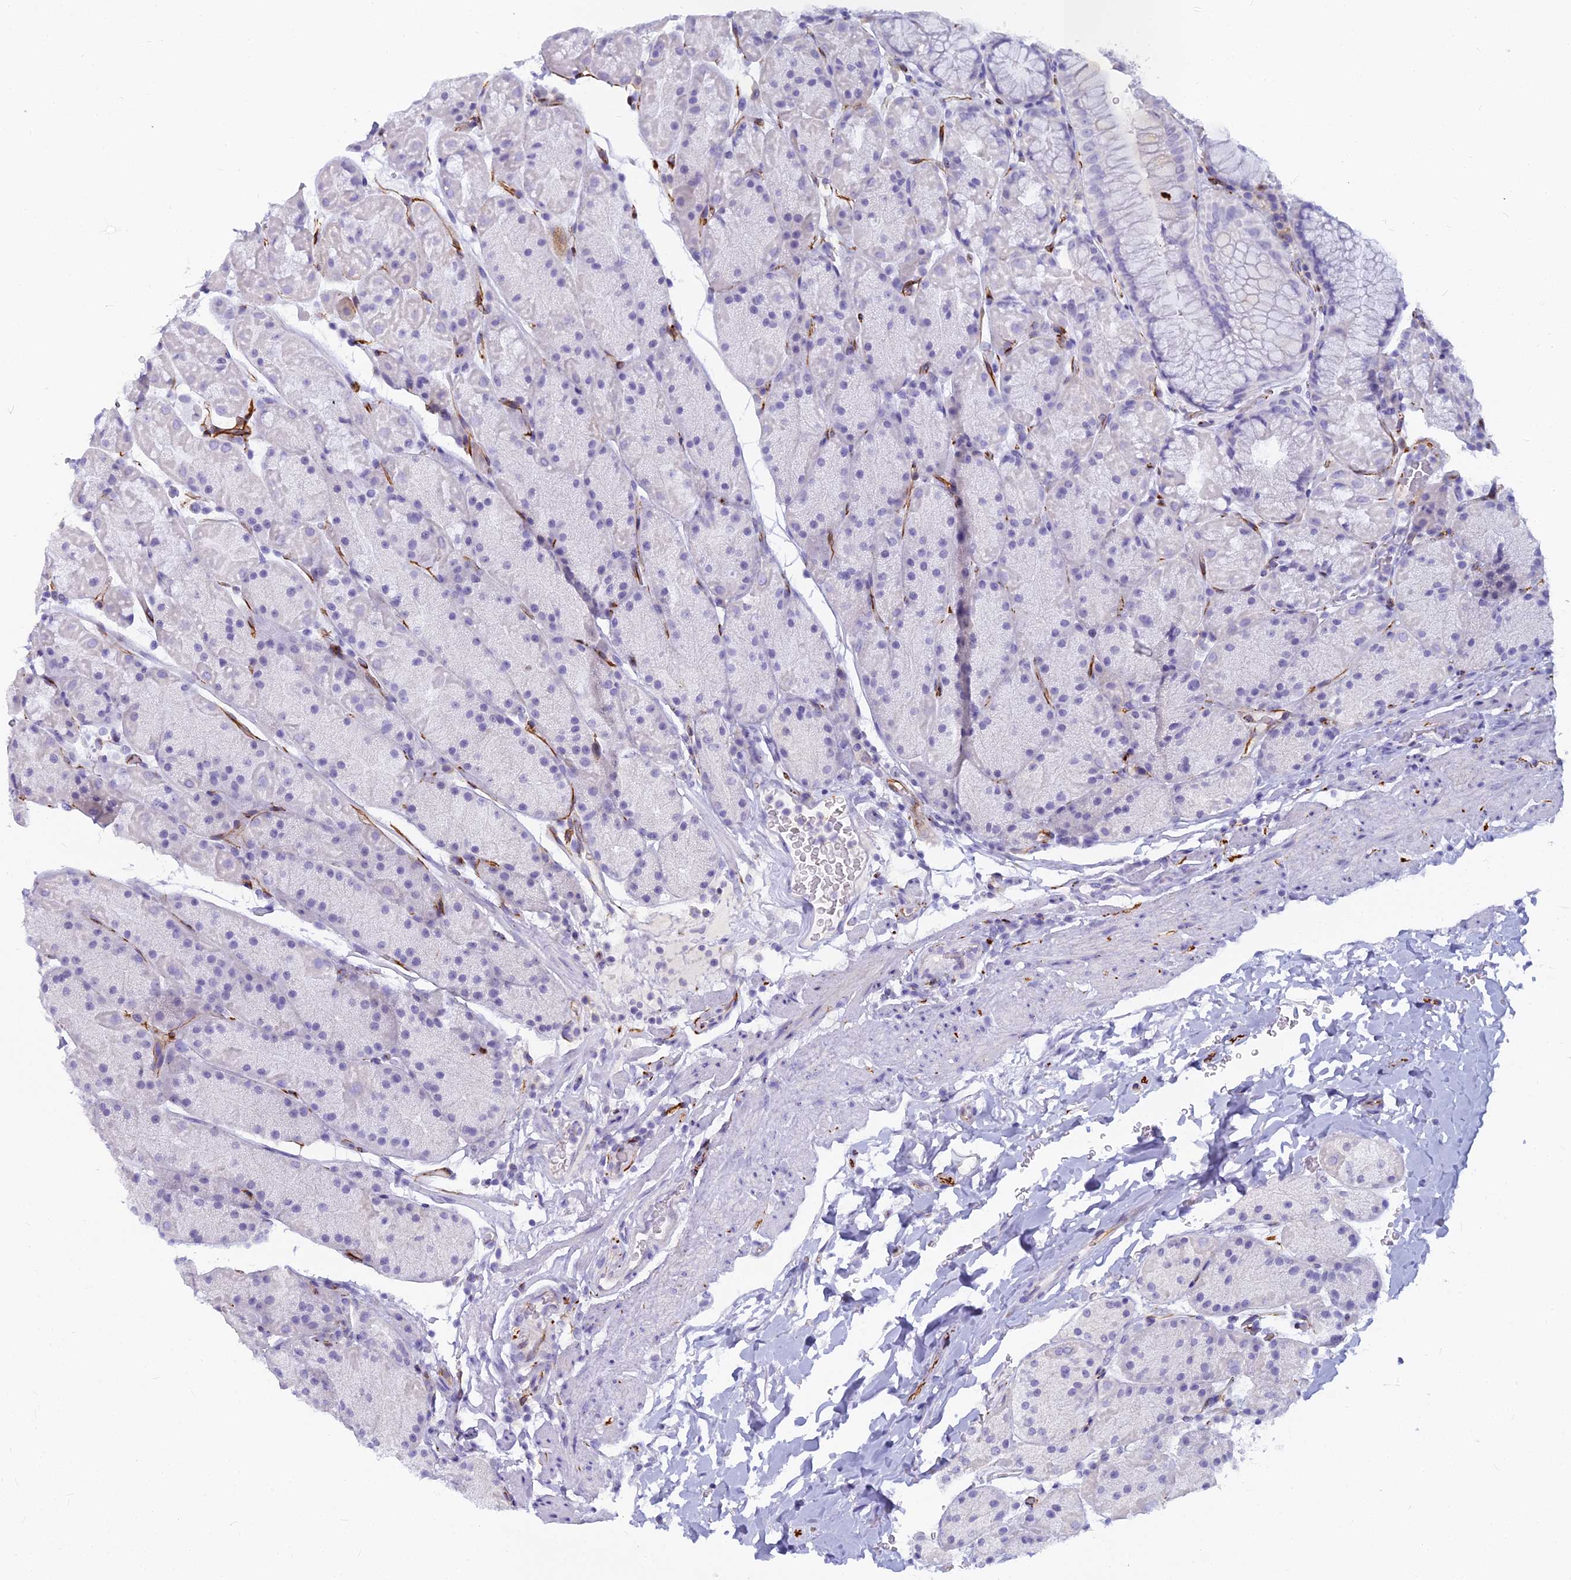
{"staining": {"intensity": "negative", "quantity": "none", "location": "none"}, "tissue": "stomach", "cell_type": "Glandular cells", "image_type": "normal", "snomed": [{"axis": "morphology", "description": "Normal tissue, NOS"}, {"axis": "topography", "description": "Stomach, upper"}, {"axis": "topography", "description": "Stomach, lower"}], "caption": "There is no significant expression in glandular cells of stomach. (DAB (3,3'-diaminobenzidine) IHC visualized using brightfield microscopy, high magnification).", "gene": "ENSG00000265118", "patient": {"sex": "male", "age": 67}}